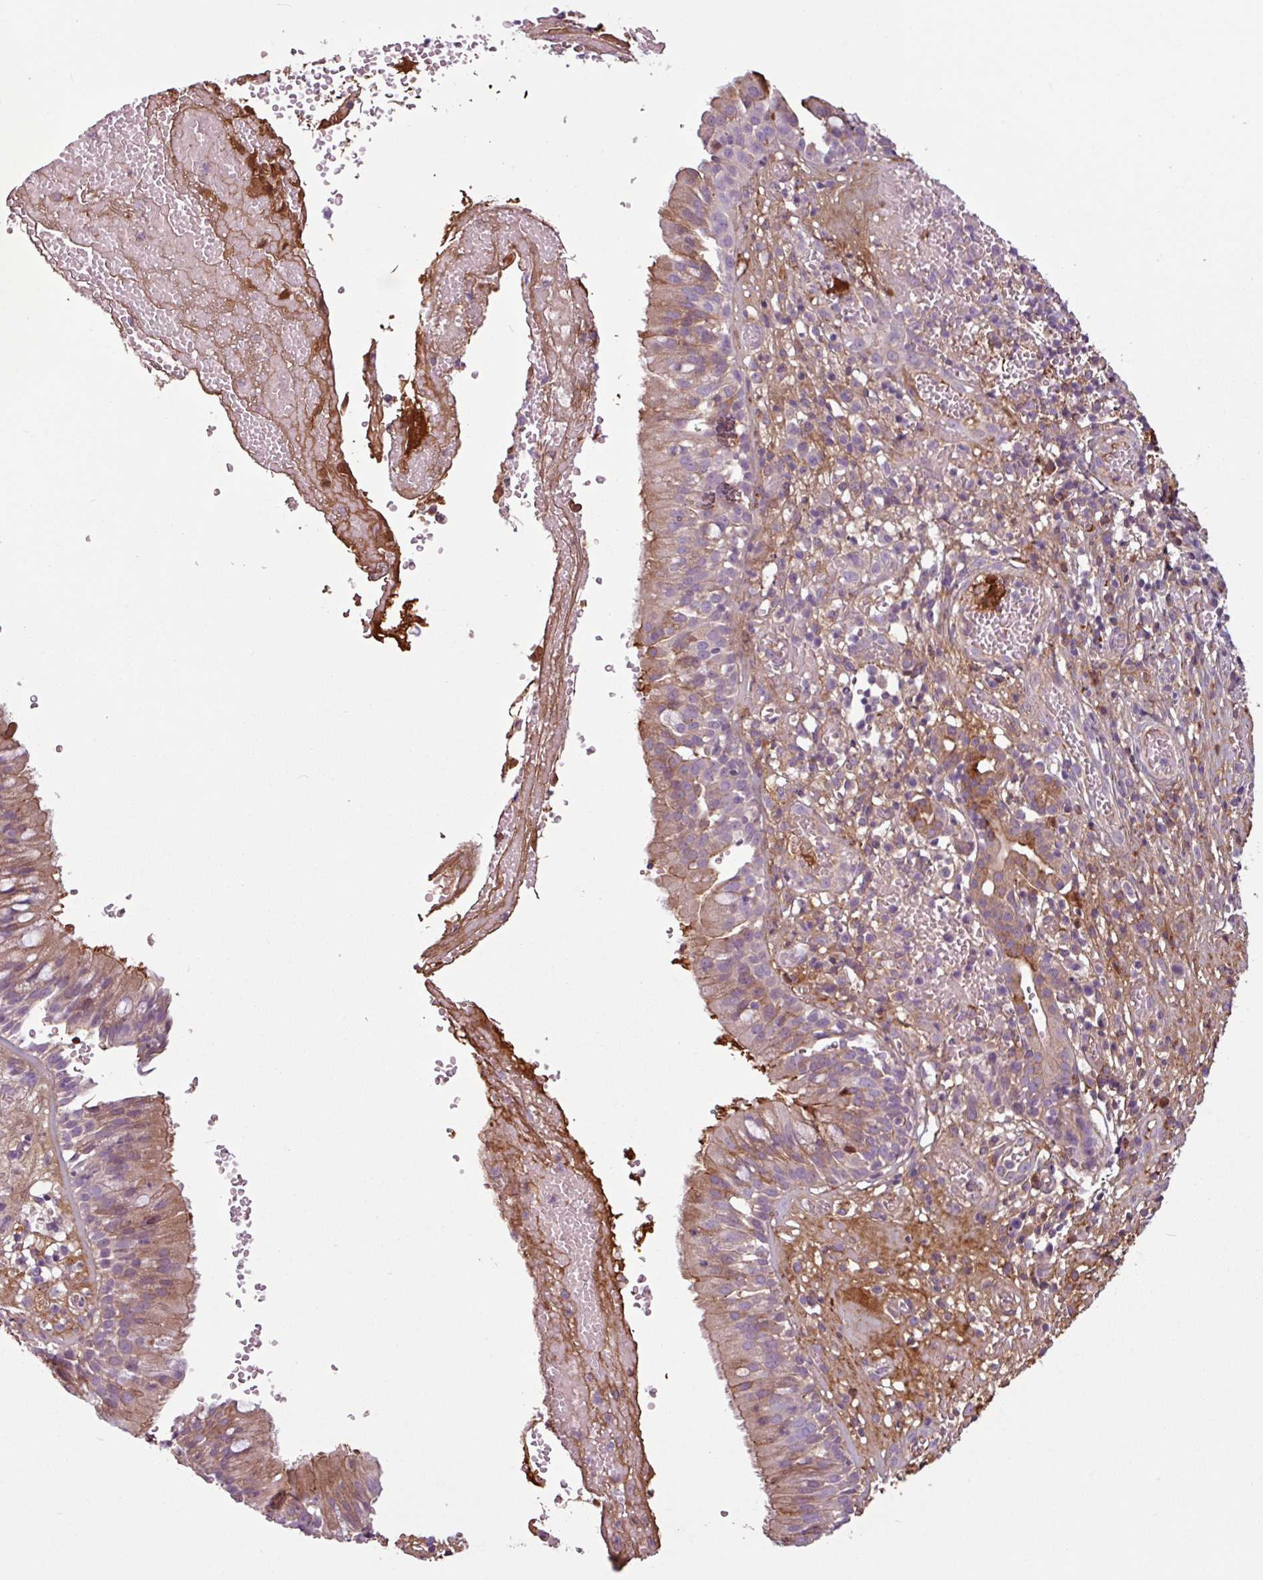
{"staining": {"intensity": "weak", "quantity": "25%-75%", "location": "cytoplasmic/membranous"}, "tissue": "nasopharynx", "cell_type": "Respiratory epithelial cells", "image_type": "normal", "snomed": [{"axis": "morphology", "description": "Normal tissue, NOS"}, {"axis": "topography", "description": "Nasopharynx"}], "caption": "IHC of unremarkable nasopharynx reveals low levels of weak cytoplasmic/membranous positivity in approximately 25%-75% of respiratory epithelial cells. (IHC, brightfield microscopy, high magnification).", "gene": "C4A", "patient": {"sex": "male", "age": 65}}